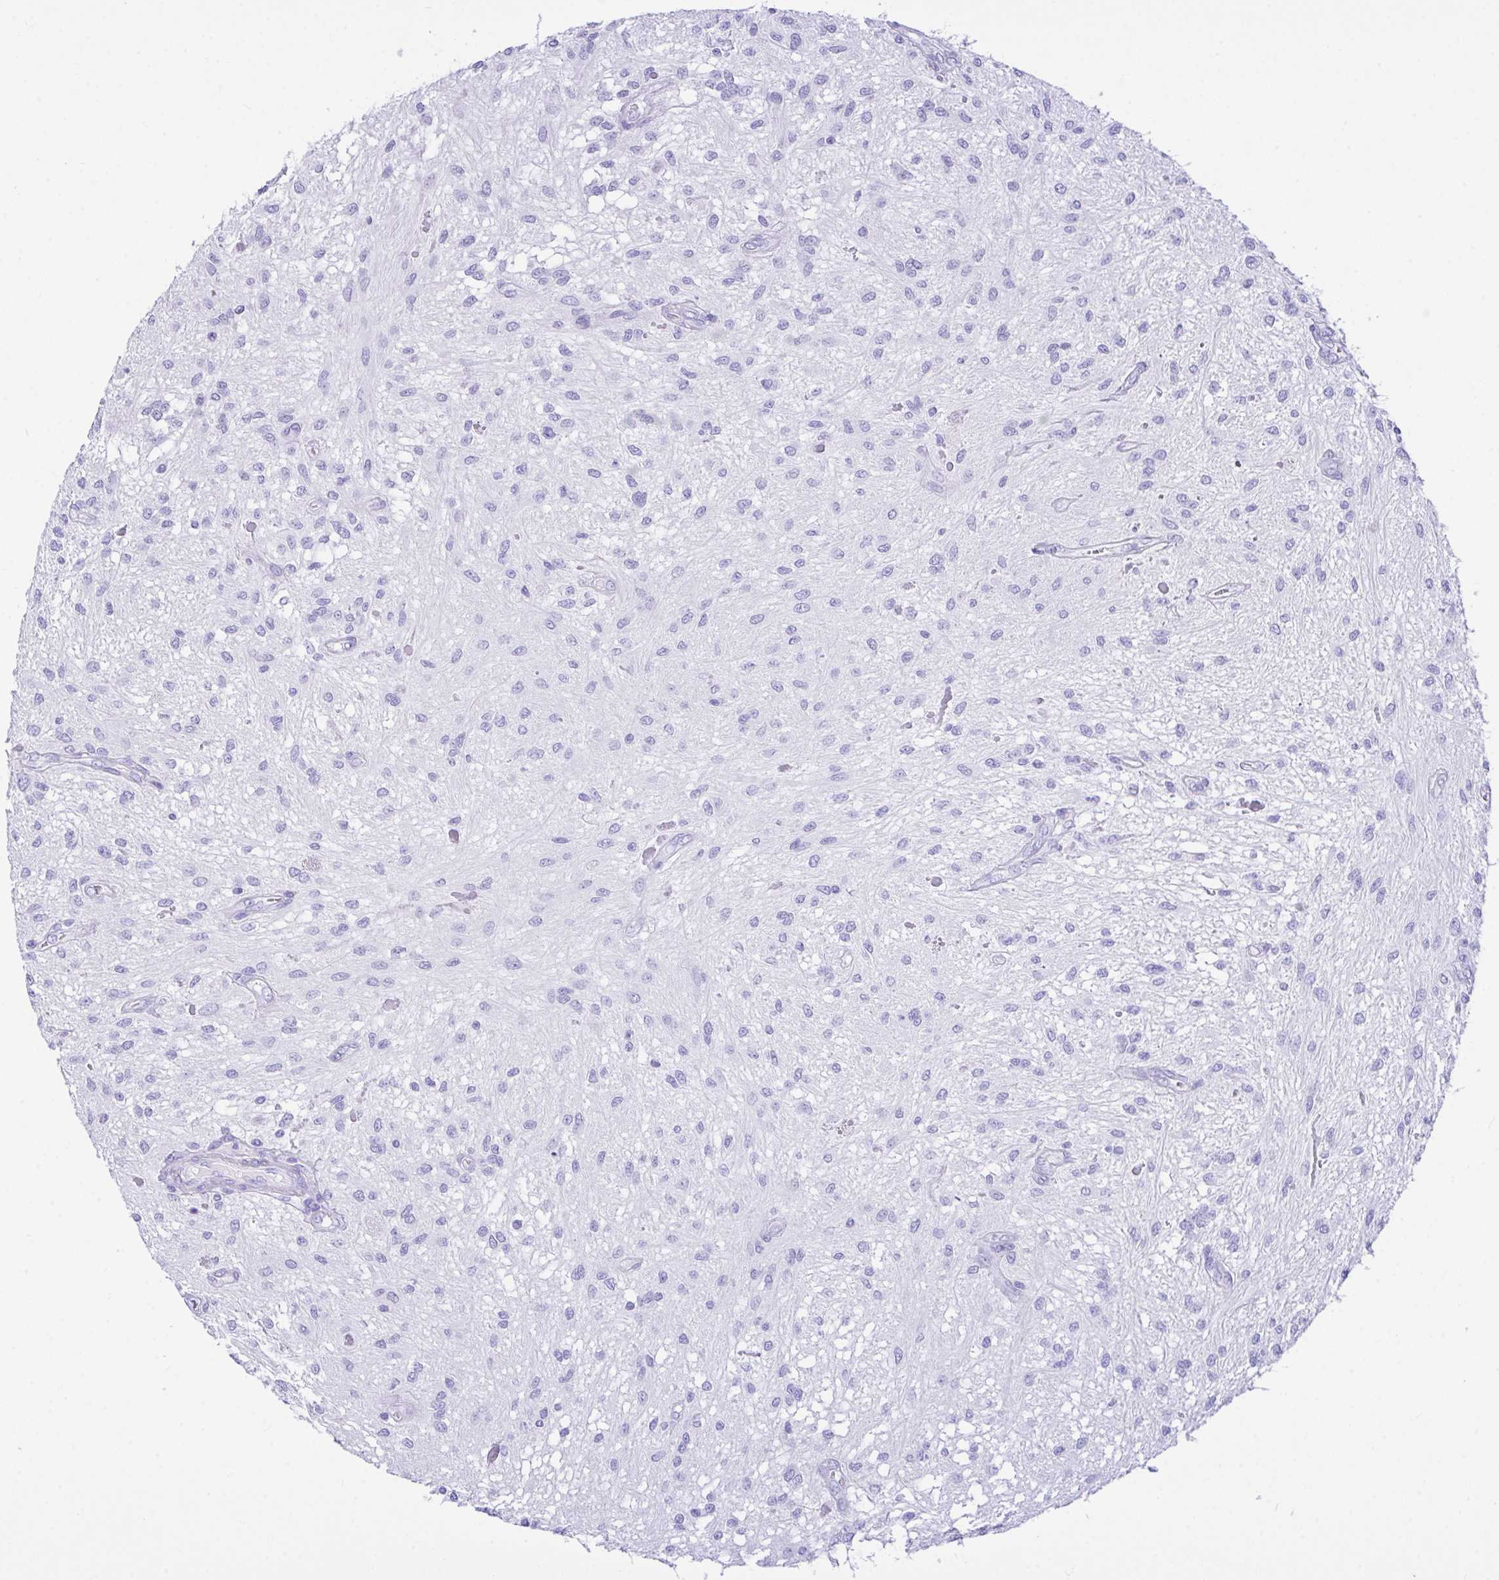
{"staining": {"intensity": "negative", "quantity": "none", "location": "none"}, "tissue": "glioma", "cell_type": "Tumor cells", "image_type": "cancer", "snomed": [{"axis": "morphology", "description": "Glioma, malignant, Low grade"}, {"axis": "topography", "description": "Cerebellum"}], "caption": "Tumor cells show no significant staining in glioma. The staining is performed using DAB brown chromogen with nuclei counter-stained in using hematoxylin.", "gene": "BEST4", "patient": {"sex": "female", "age": 14}}